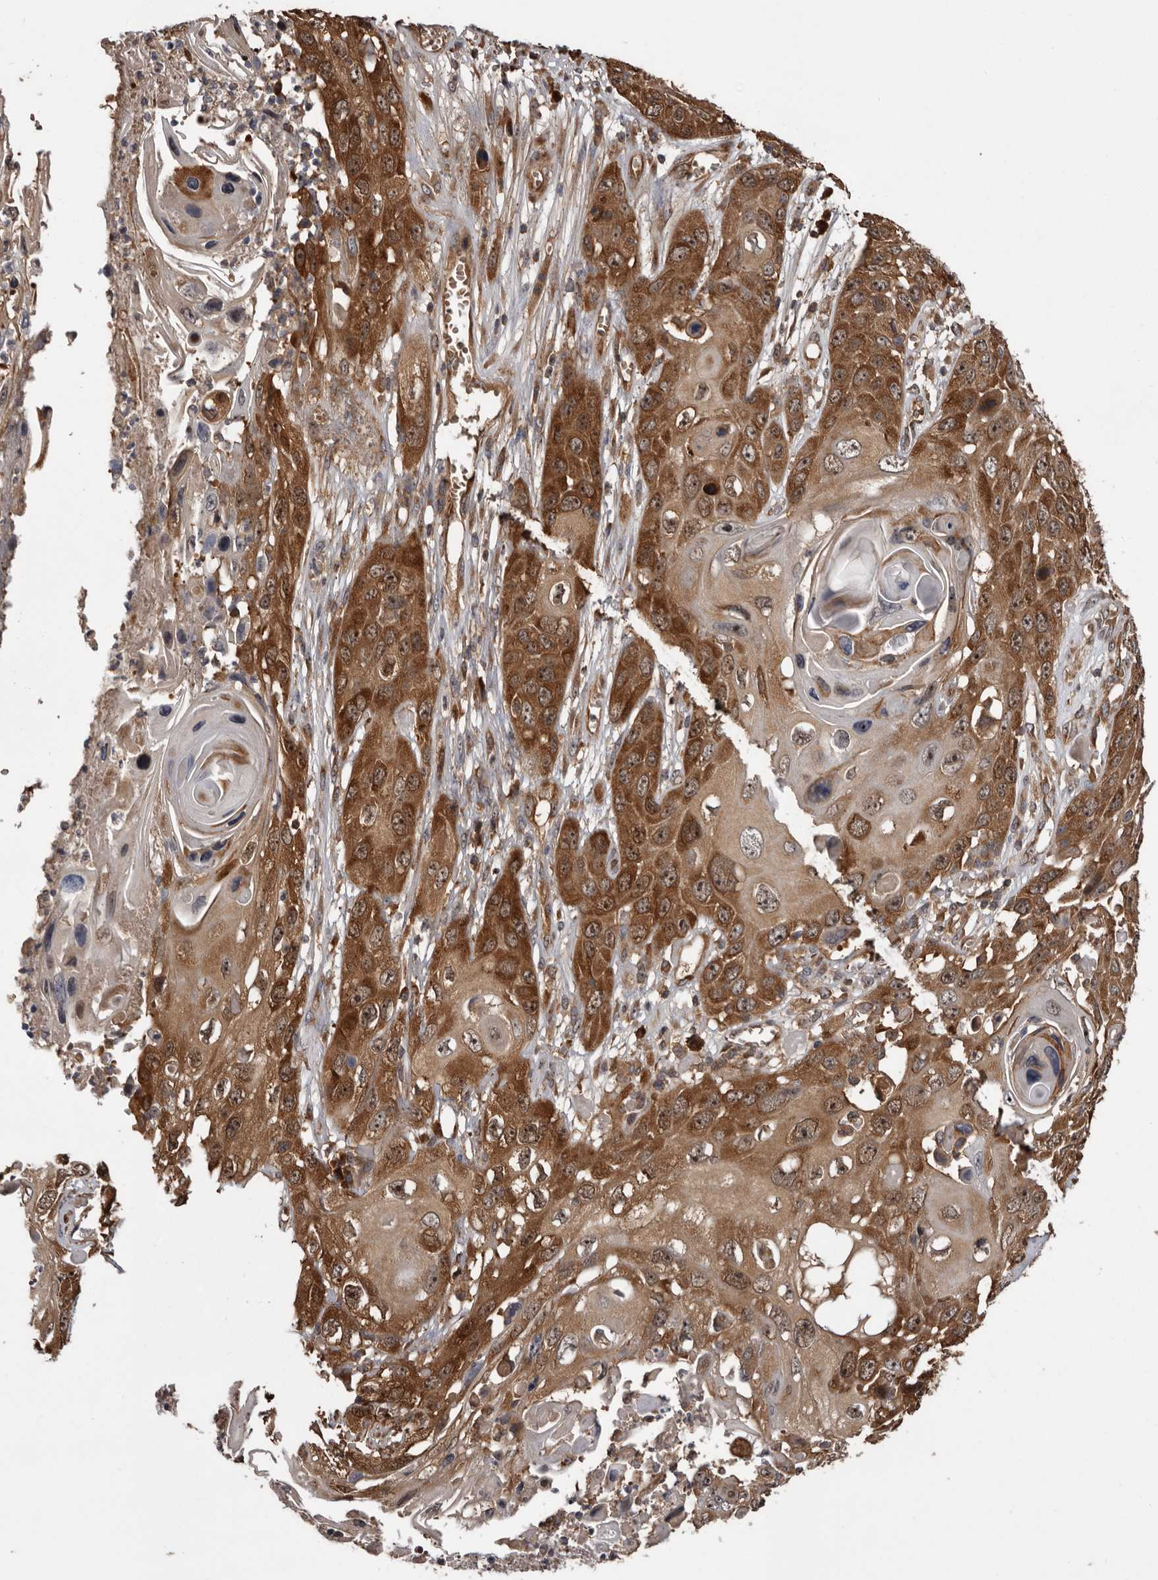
{"staining": {"intensity": "strong", "quantity": ">75%", "location": "cytoplasmic/membranous,nuclear"}, "tissue": "skin cancer", "cell_type": "Tumor cells", "image_type": "cancer", "snomed": [{"axis": "morphology", "description": "Squamous cell carcinoma, NOS"}, {"axis": "topography", "description": "Skin"}], "caption": "DAB immunohistochemical staining of human squamous cell carcinoma (skin) shows strong cytoplasmic/membranous and nuclear protein staining in about >75% of tumor cells. The staining was performed using DAB, with brown indicating positive protein expression. Nuclei are stained blue with hematoxylin.", "gene": "DARS1", "patient": {"sex": "male", "age": 55}}